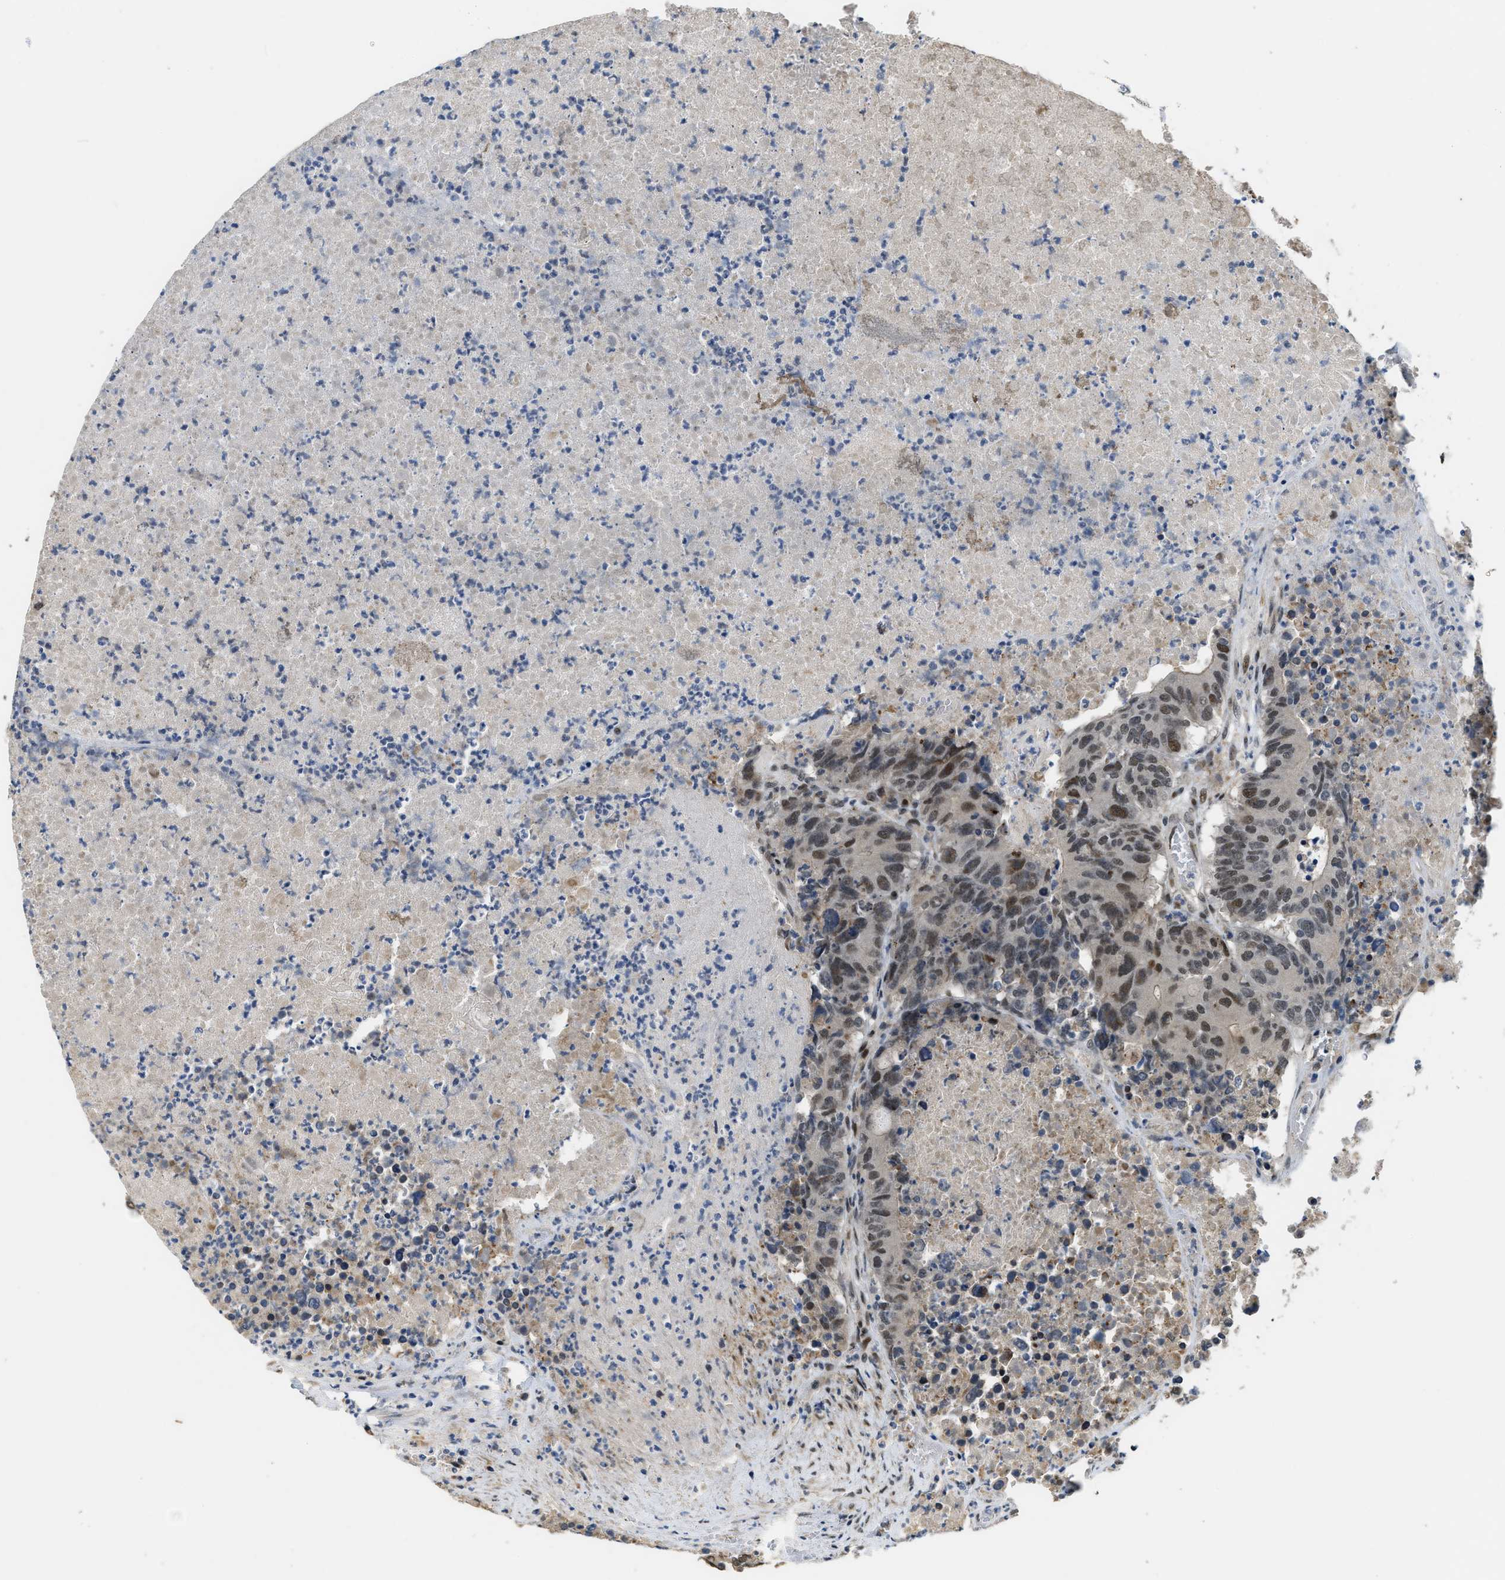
{"staining": {"intensity": "moderate", "quantity": "<25%", "location": "nuclear"}, "tissue": "colorectal cancer", "cell_type": "Tumor cells", "image_type": "cancer", "snomed": [{"axis": "morphology", "description": "Adenocarcinoma, NOS"}, {"axis": "topography", "description": "Colon"}], "caption": "Tumor cells demonstrate low levels of moderate nuclear expression in approximately <25% of cells in human adenocarcinoma (colorectal). (DAB = brown stain, brightfield microscopy at high magnification).", "gene": "SERTAD2", "patient": {"sex": "male", "age": 87}}